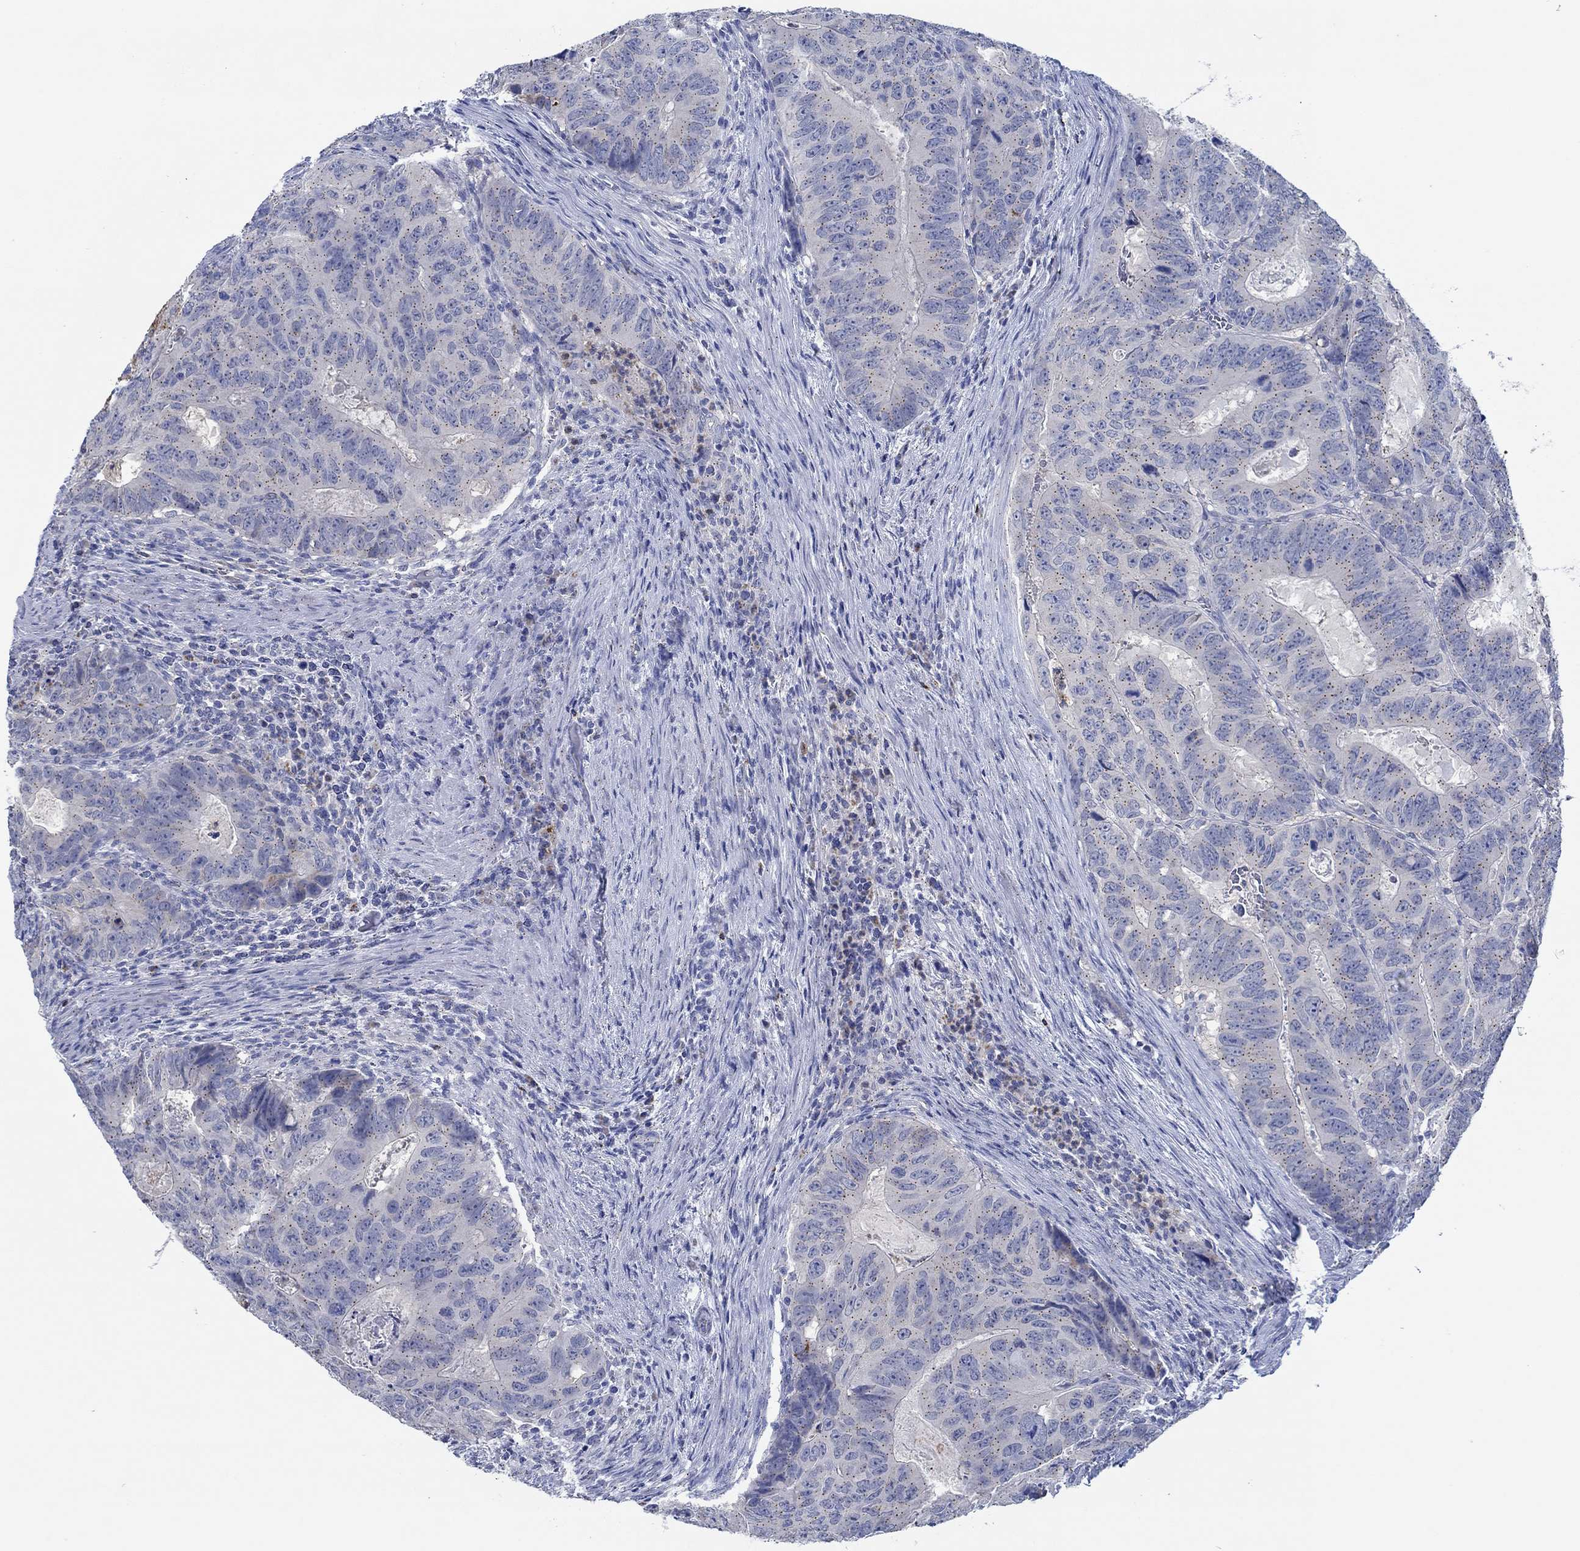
{"staining": {"intensity": "moderate", "quantity": "<25%", "location": "cytoplasmic/membranous"}, "tissue": "colorectal cancer", "cell_type": "Tumor cells", "image_type": "cancer", "snomed": [{"axis": "morphology", "description": "Adenocarcinoma, NOS"}, {"axis": "topography", "description": "Colon"}], "caption": "Moderate cytoplasmic/membranous protein positivity is present in about <25% of tumor cells in colorectal cancer.", "gene": "CPM", "patient": {"sex": "male", "age": 79}}